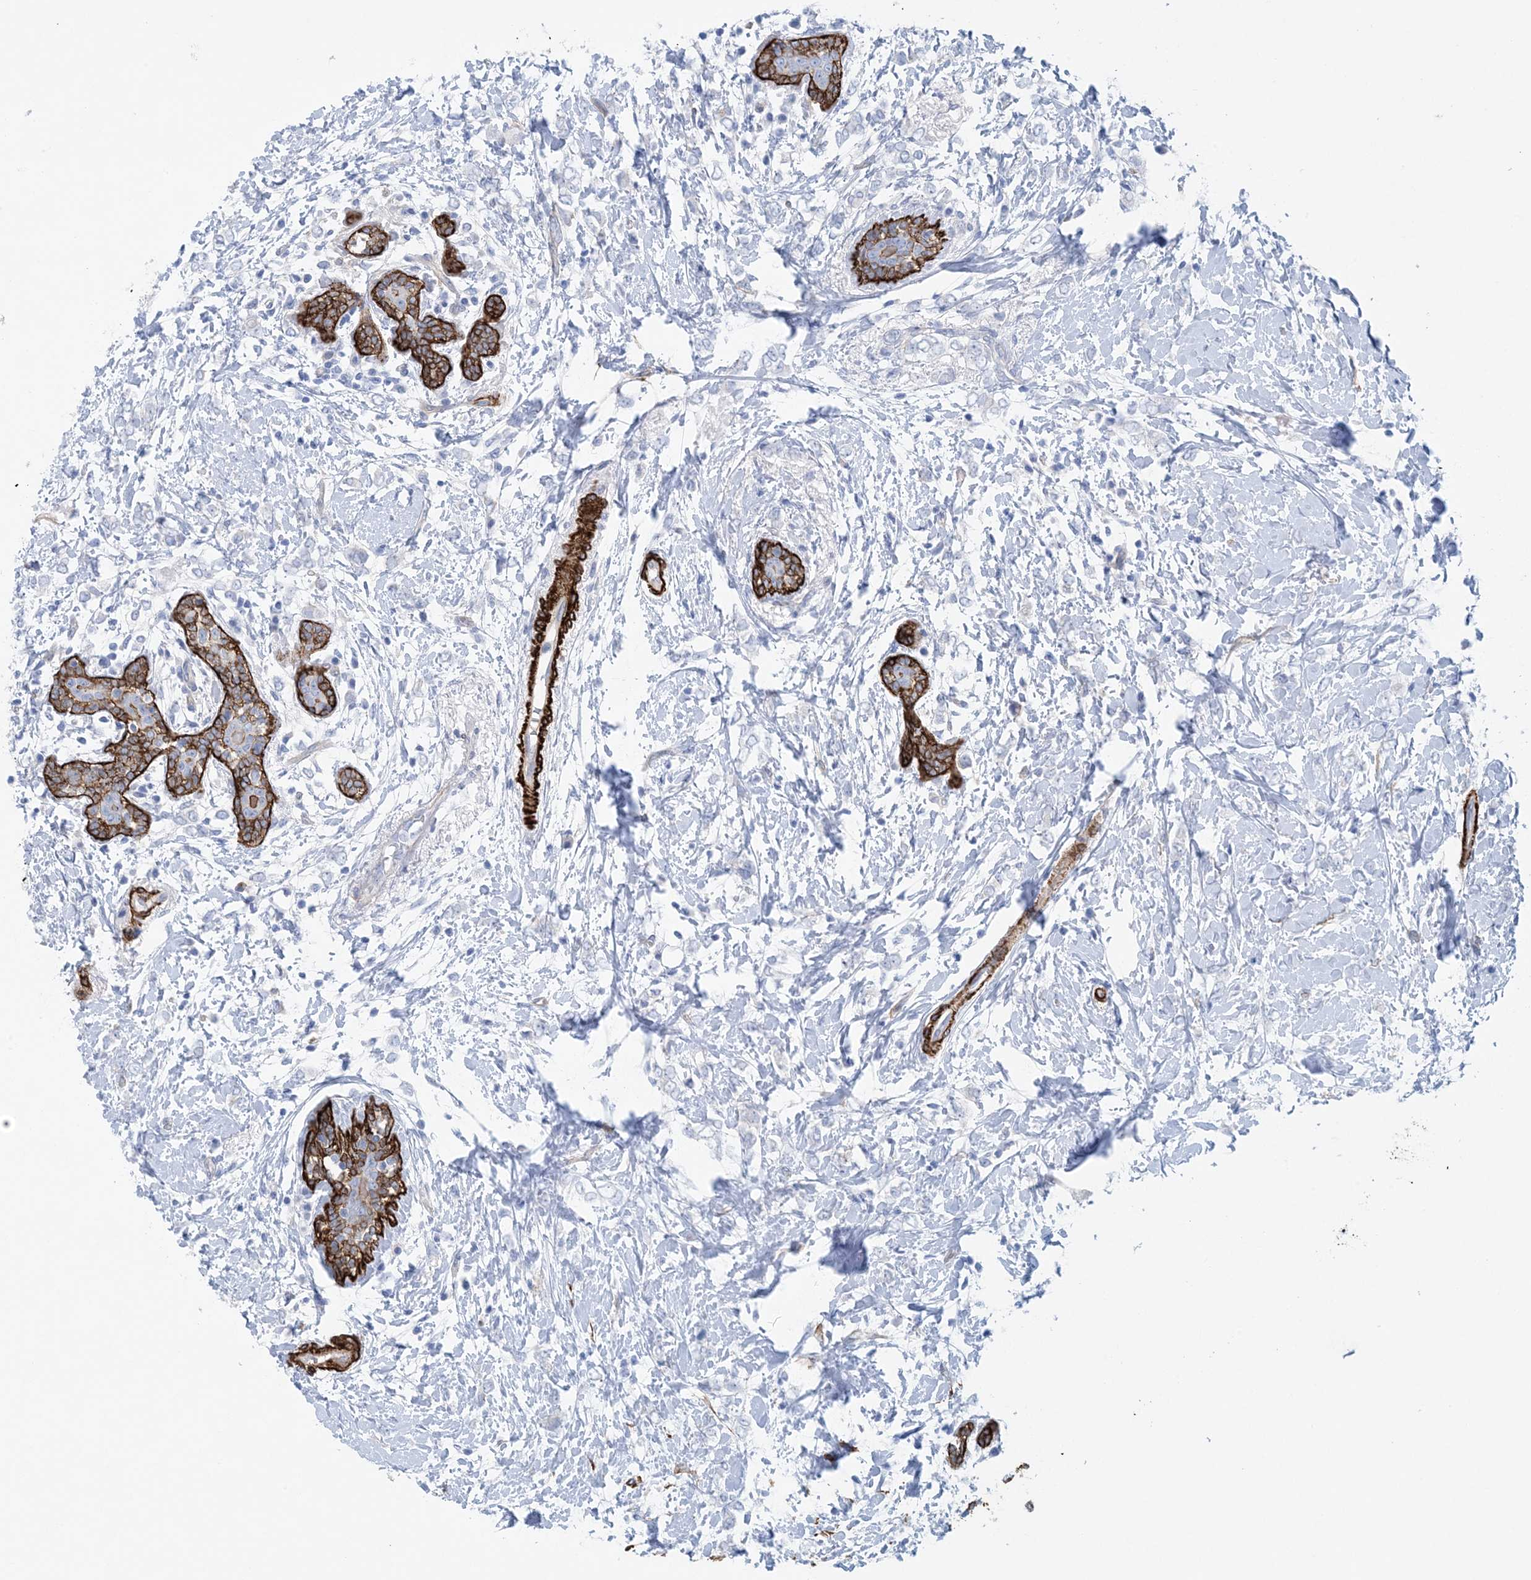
{"staining": {"intensity": "negative", "quantity": "none", "location": "none"}, "tissue": "breast cancer", "cell_type": "Tumor cells", "image_type": "cancer", "snomed": [{"axis": "morphology", "description": "Normal tissue, NOS"}, {"axis": "morphology", "description": "Lobular carcinoma"}, {"axis": "topography", "description": "Breast"}], "caption": "Breast lobular carcinoma stained for a protein using immunohistochemistry reveals no staining tumor cells.", "gene": "SHANK1", "patient": {"sex": "female", "age": 47}}